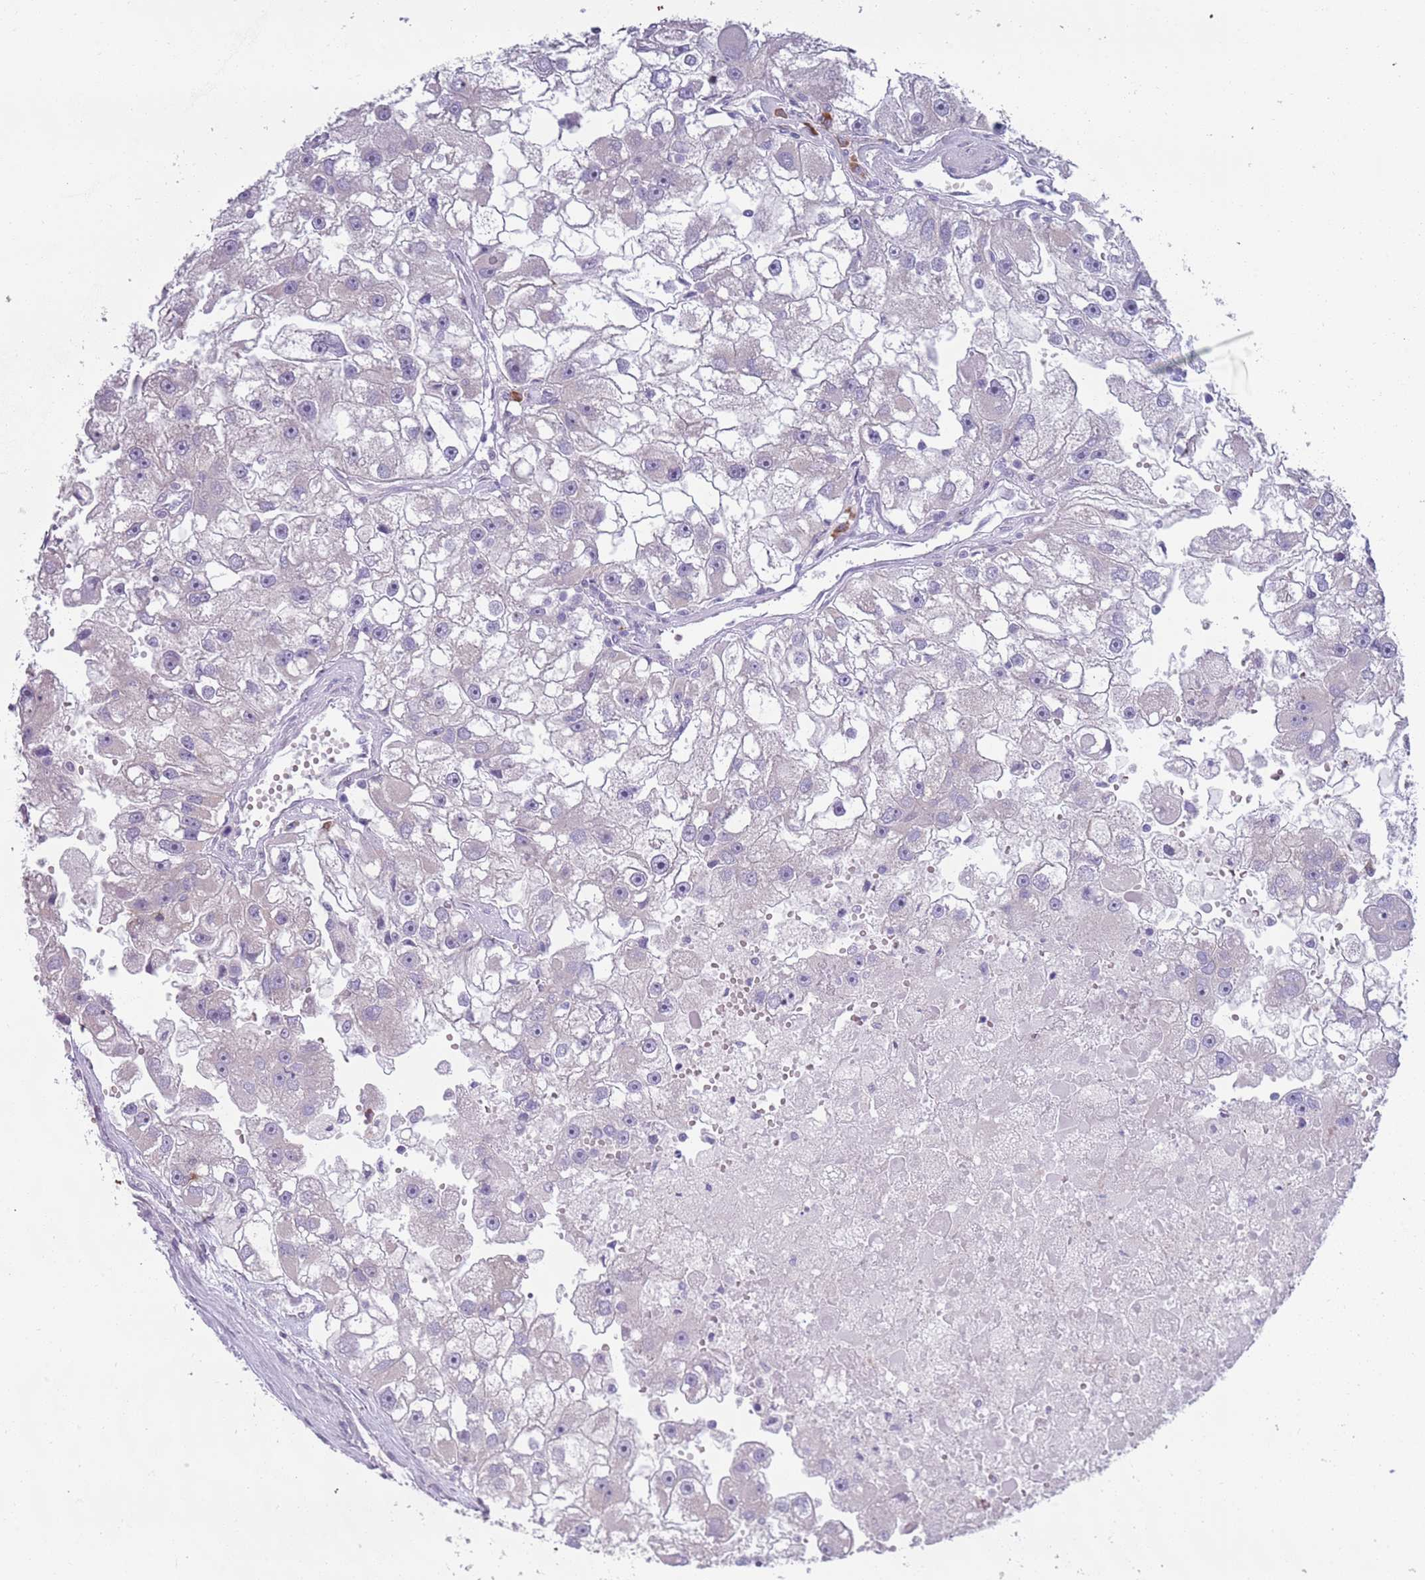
{"staining": {"intensity": "negative", "quantity": "none", "location": "none"}, "tissue": "renal cancer", "cell_type": "Tumor cells", "image_type": "cancer", "snomed": [{"axis": "morphology", "description": "Adenocarcinoma, NOS"}, {"axis": "topography", "description": "Kidney"}], "caption": "There is no significant positivity in tumor cells of adenocarcinoma (renal).", "gene": "LTB", "patient": {"sex": "male", "age": 63}}